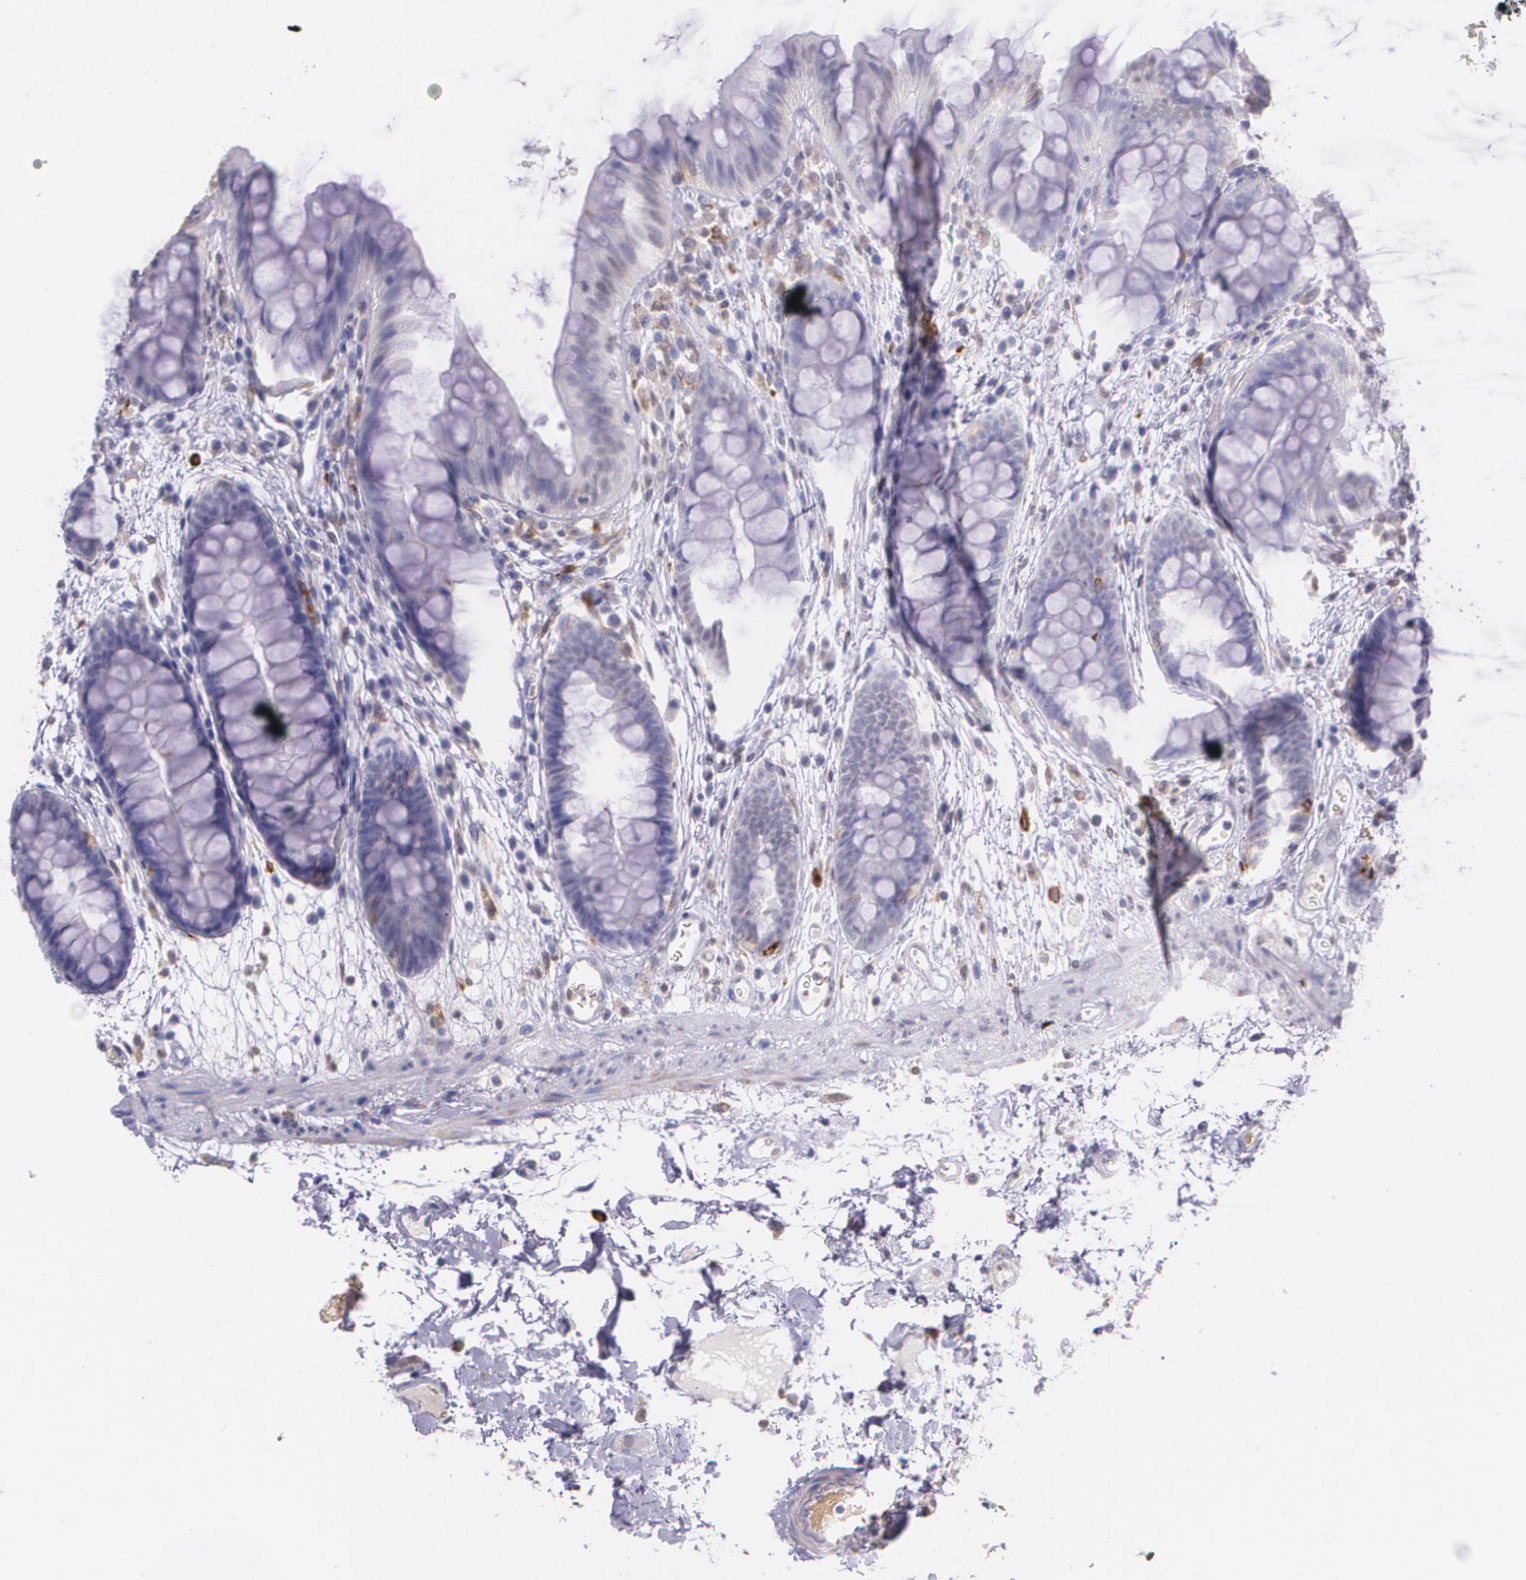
{"staining": {"intensity": "negative", "quantity": "none", "location": "none"}, "tissue": "colon", "cell_type": "Endothelial cells", "image_type": "normal", "snomed": [{"axis": "morphology", "description": "Normal tissue, NOS"}, {"axis": "topography", "description": "Smooth muscle"}, {"axis": "topography", "description": "Colon"}], "caption": "Protein analysis of benign colon displays no significant staining in endothelial cells.", "gene": "RTN1", "patient": {"sex": "male", "age": 67}}